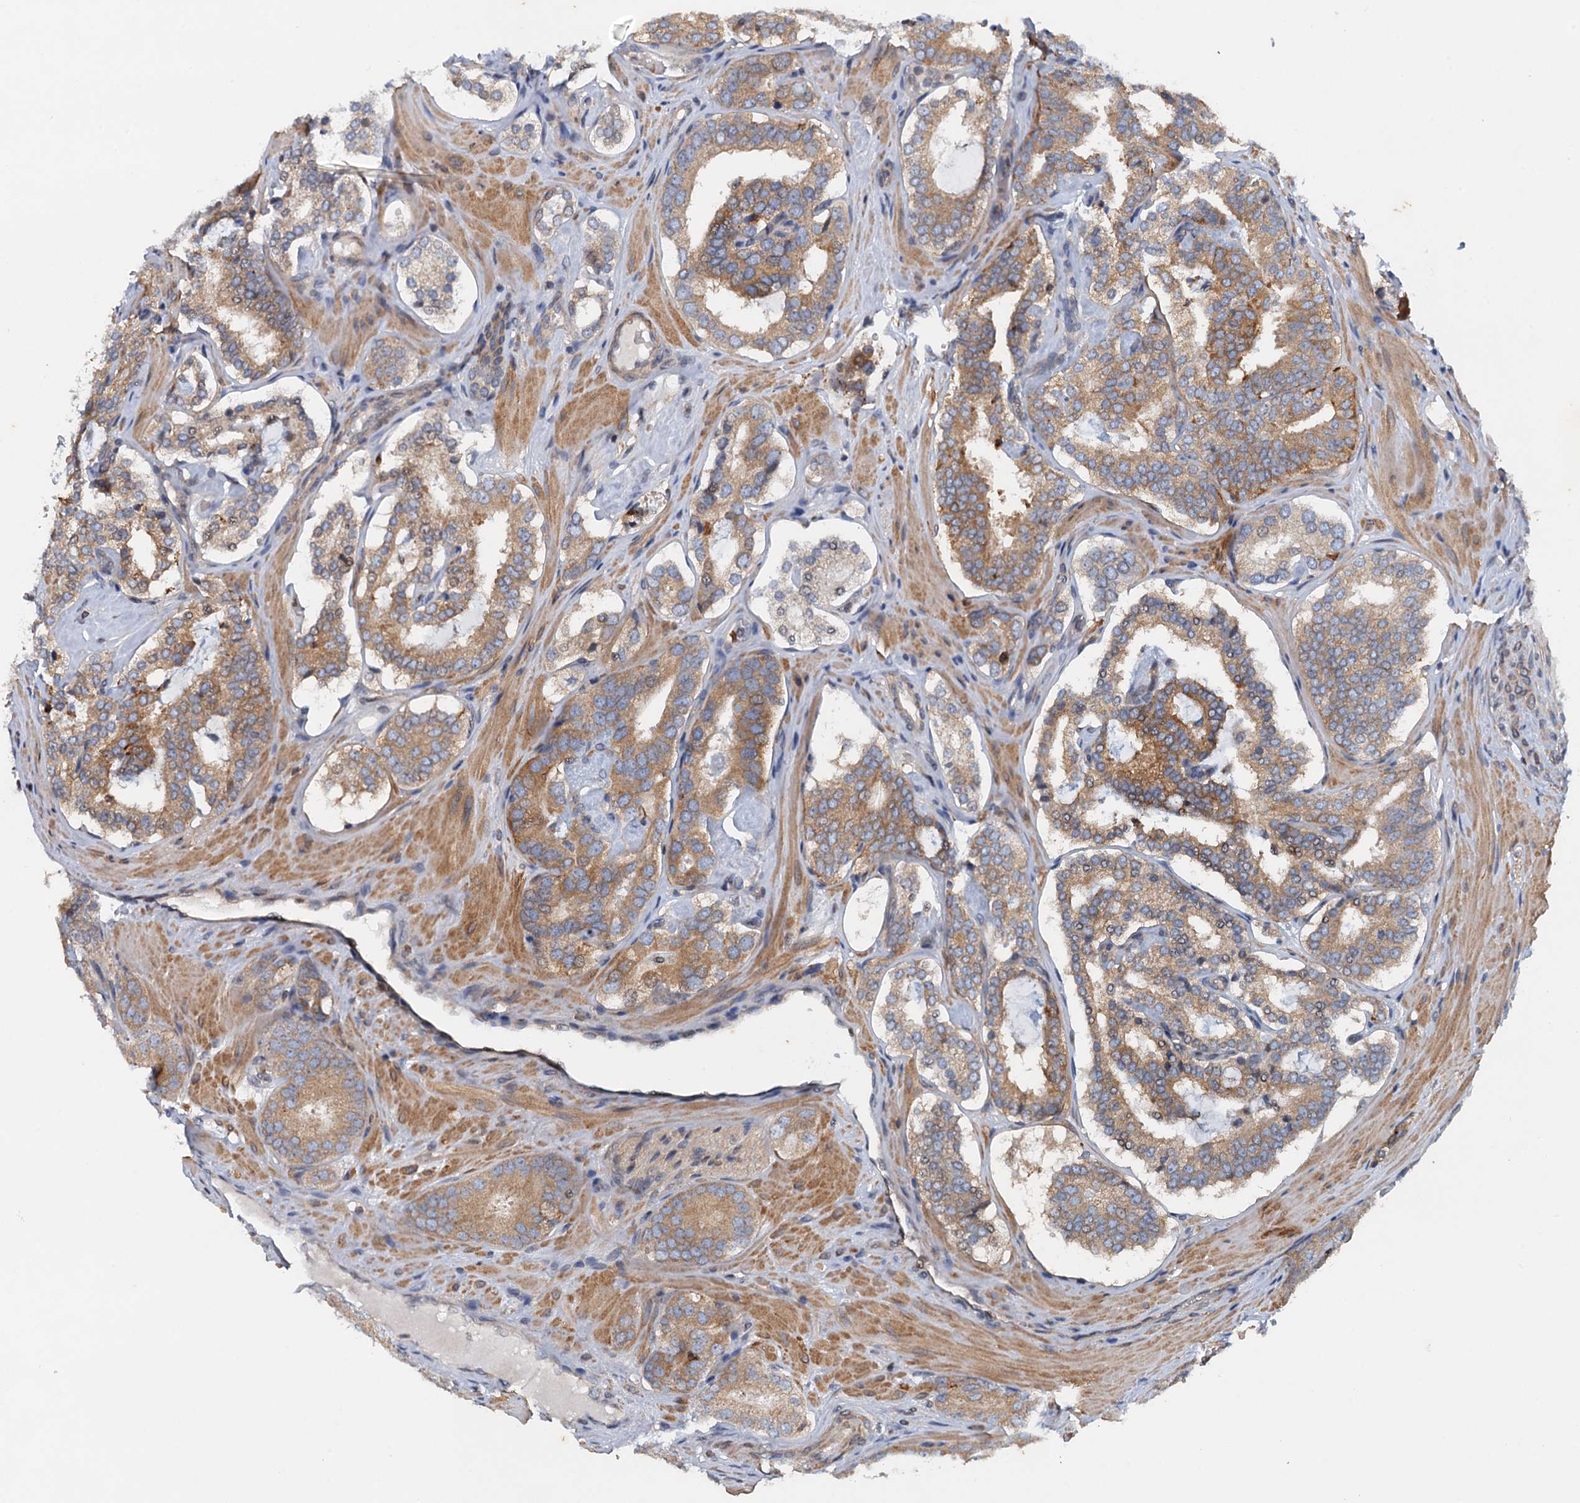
{"staining": {"intensity": "moderate", "quantity": ">75%", "location": "cytoplasmic/membranous"}, "tissue": "prostate cancer", "cell_type": "Tumor cells", "image_type": "cancer", "snomed": [{"axis": "morphology", "description": "Adenocarcinoma, High grade"}, {"axis": "topography", "description": "Prostate"}], "caption": "Immunohistochemical staining of prostate cancer demonstrates medium levels of moderate cytoplasmic/membranous protein positivity in approximately >75% of tumor cells. (Stains: DAB in brown, nuclei in blue, Microscopy: brightfield microscopy at high magnification).", "gene": "NBEA", "patient": {"sex": "male", "age": 63}}